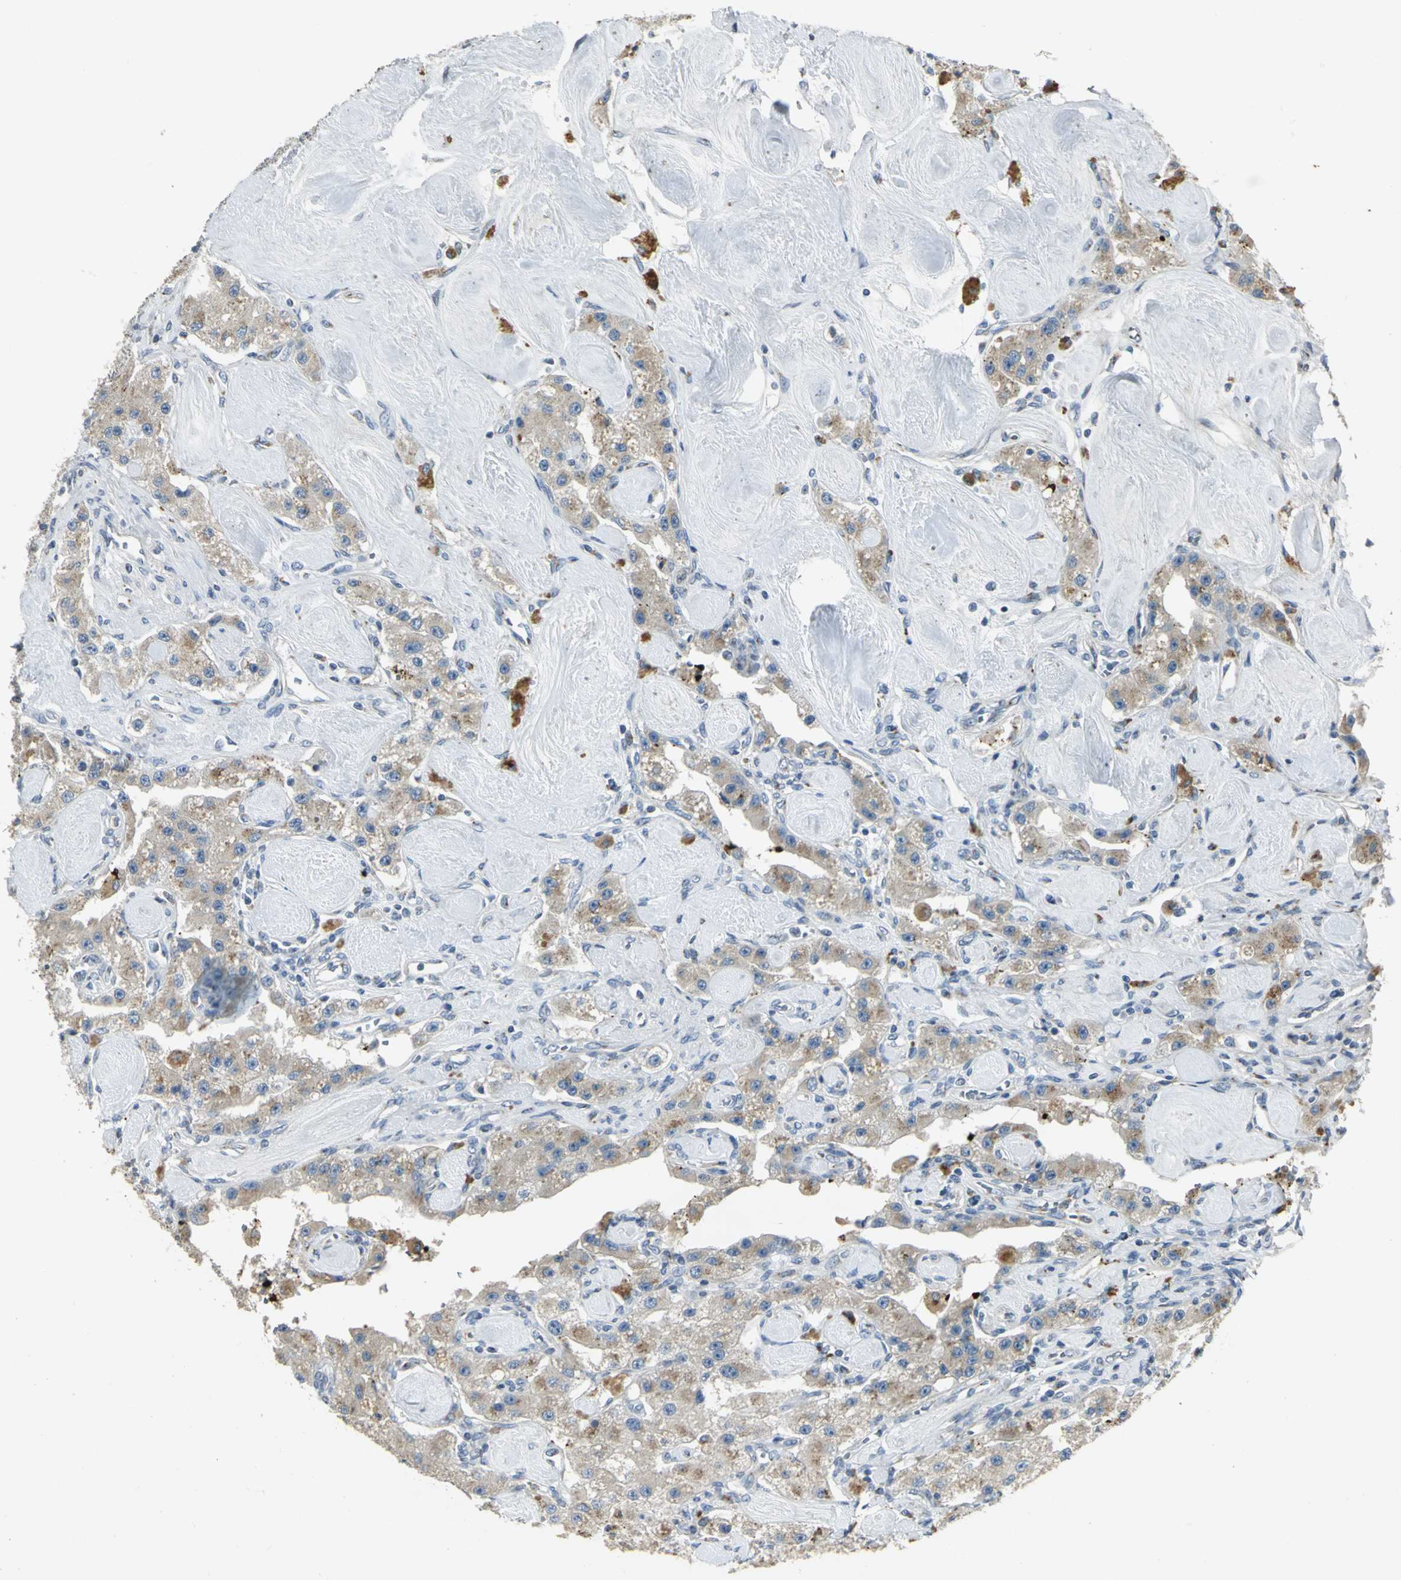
{"staining": {"intensity": "moderate", "quantity": ">75%", "location": "cytoplasmic/membranous"}, "tissue": "carcinoid", "cell_type": "Tumor cells", "image_type": "cancer", "snomed": [{"axis": "morphology", "description": "Carcinoid, malignant, NOS"}, {"axis": "topography", "description": "Pancreas"}], "caption": "Carcinoid (malignant) was stained to show a protein in brown. There is medium levels of moderate cytoplasmic/membranous staining in about >75% of tumor cells.", "gene": "TM9SF2", "patient": {"sex": "male", "age": 41}}